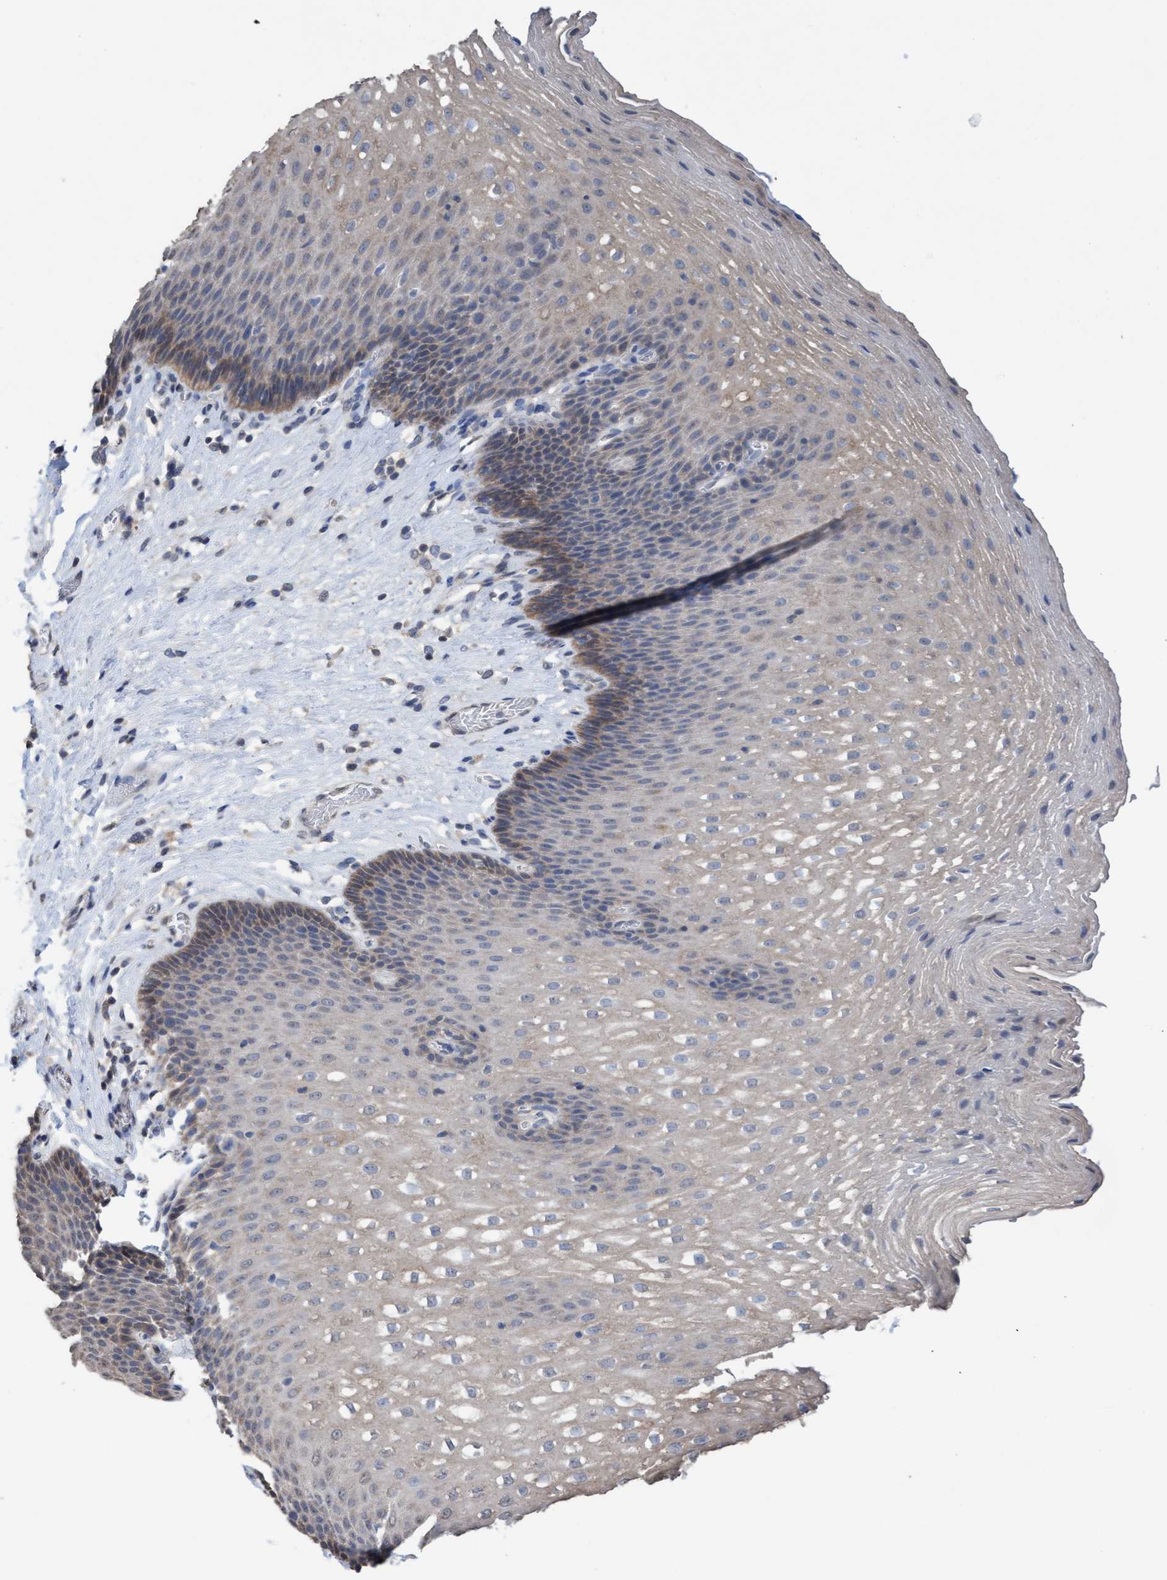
{"staining": {"intensity": "weak", "quantity": "<25%", "location": "cytoplasmic/membranous"}, "tissue": "esophagus", "cell_type": "Squamous epithelial cells", "image_type": "normal", "snomed": [{"axis": "morphology", "description": "Normal tissue, NOS"}, {"axis": "topography", "description": "Esophagus"}], "caption": "Immunohistochemistry (IHC) photomicrograph of normal esophagus: human esophagus stained with DAB (3,3'-diaminobenzidine) shows no significant protein expression in squamous epithelial cells. (DAB immunohistochemistry visualized using brightfield microscopy, high magnification).", "gene": "GLOD4", "patient": {"sex": "male", "age": 48}}